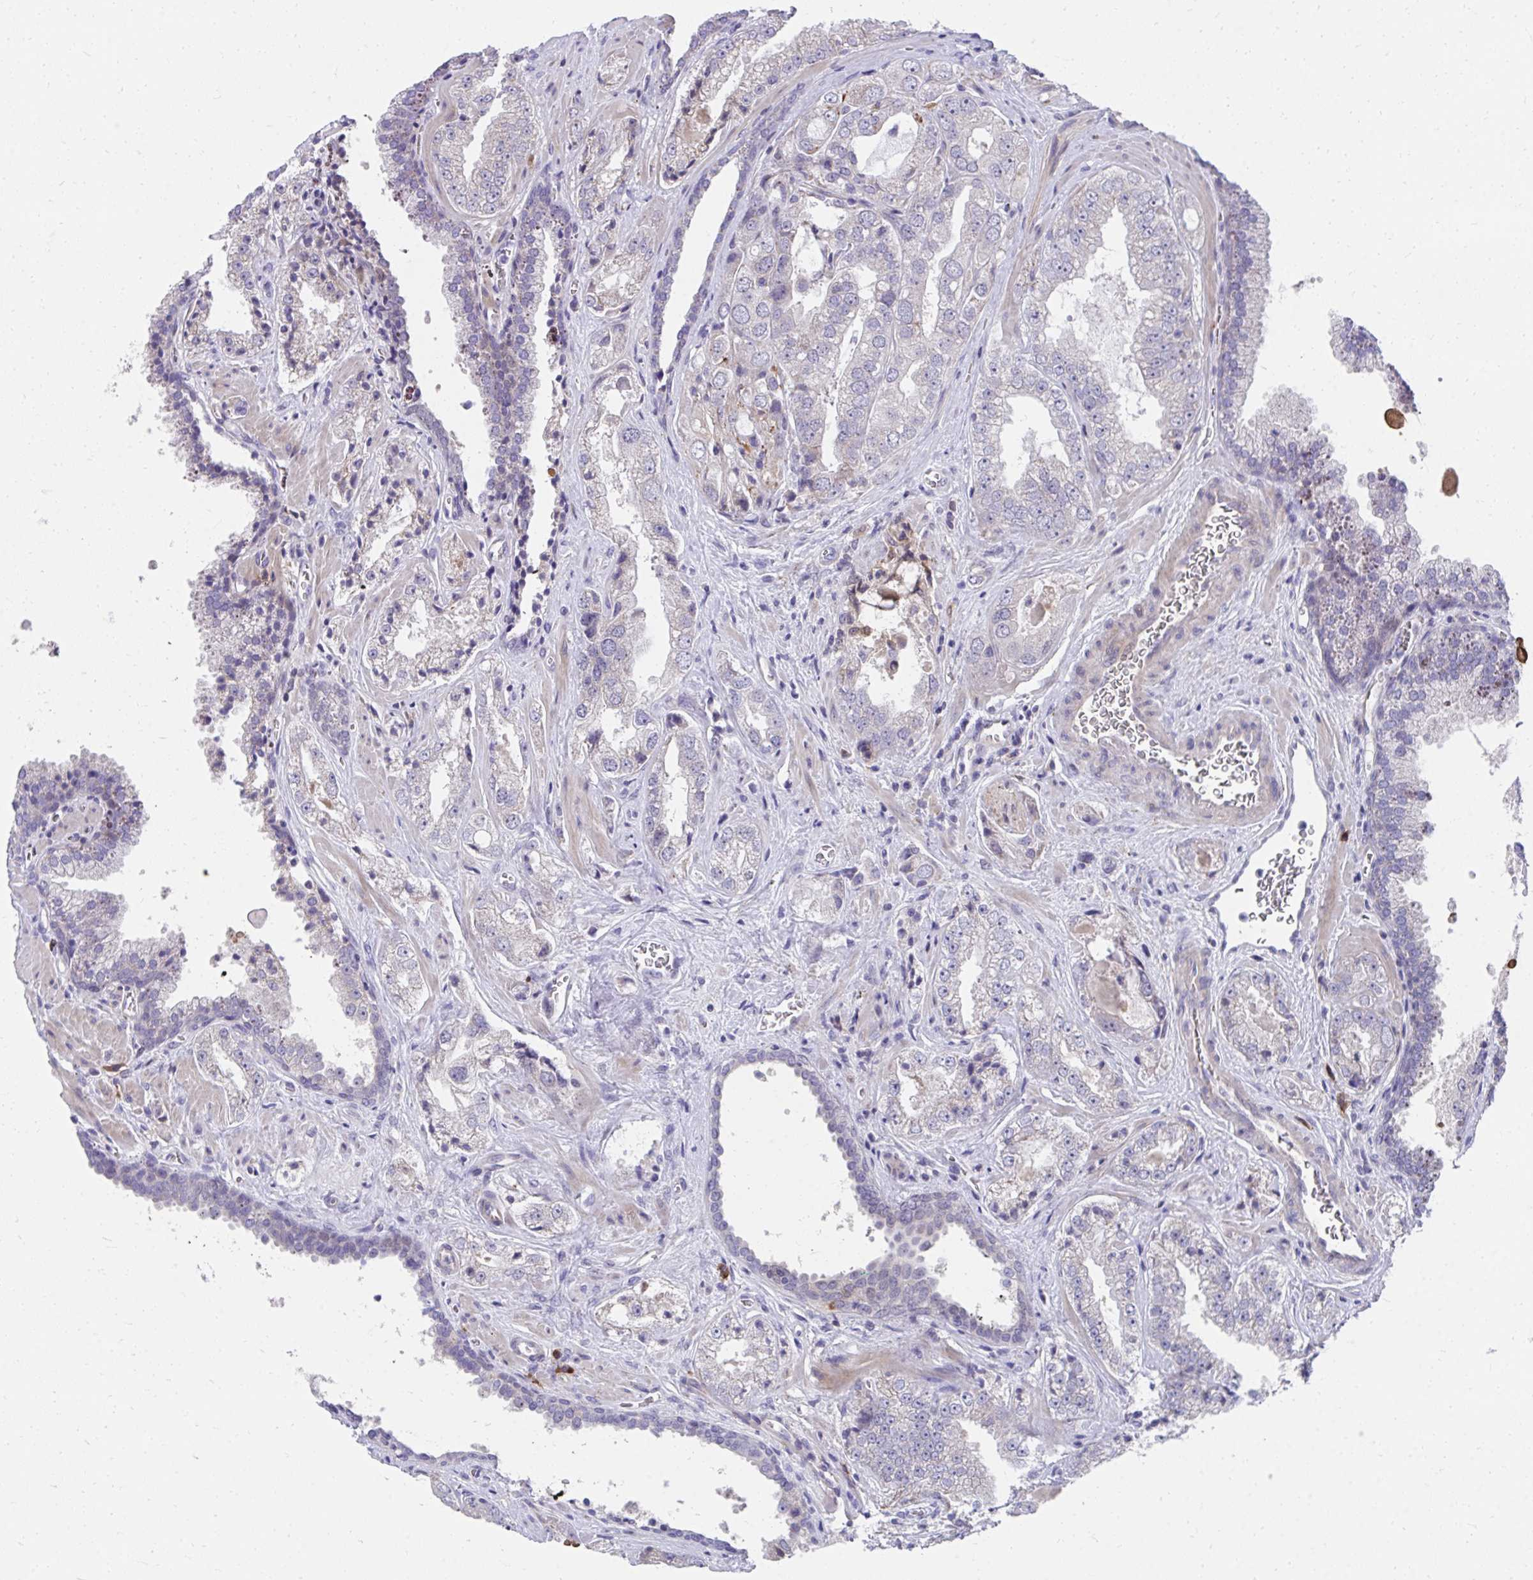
{"staining": {"intensity": "weak", "quantity": "25%-75%", "location": "cytoplasmic/membranous"}, "tissue": "prostate cancer", "cell_type": "Tumor cells", "image_type": "cancer", "snomed": [{"axis": "morphology", "description": "Adenocarcinoma, High grade"}, {"axis": "topography", "description": "Prostate"}], "caption": "A histopathology image of human prostate cancer stained for a protein displays weak cytoplasmic/membranous brown staining in tumor cells.", "gene": "SLAMF7", "patient": {"sex": "male", "age": 67}}